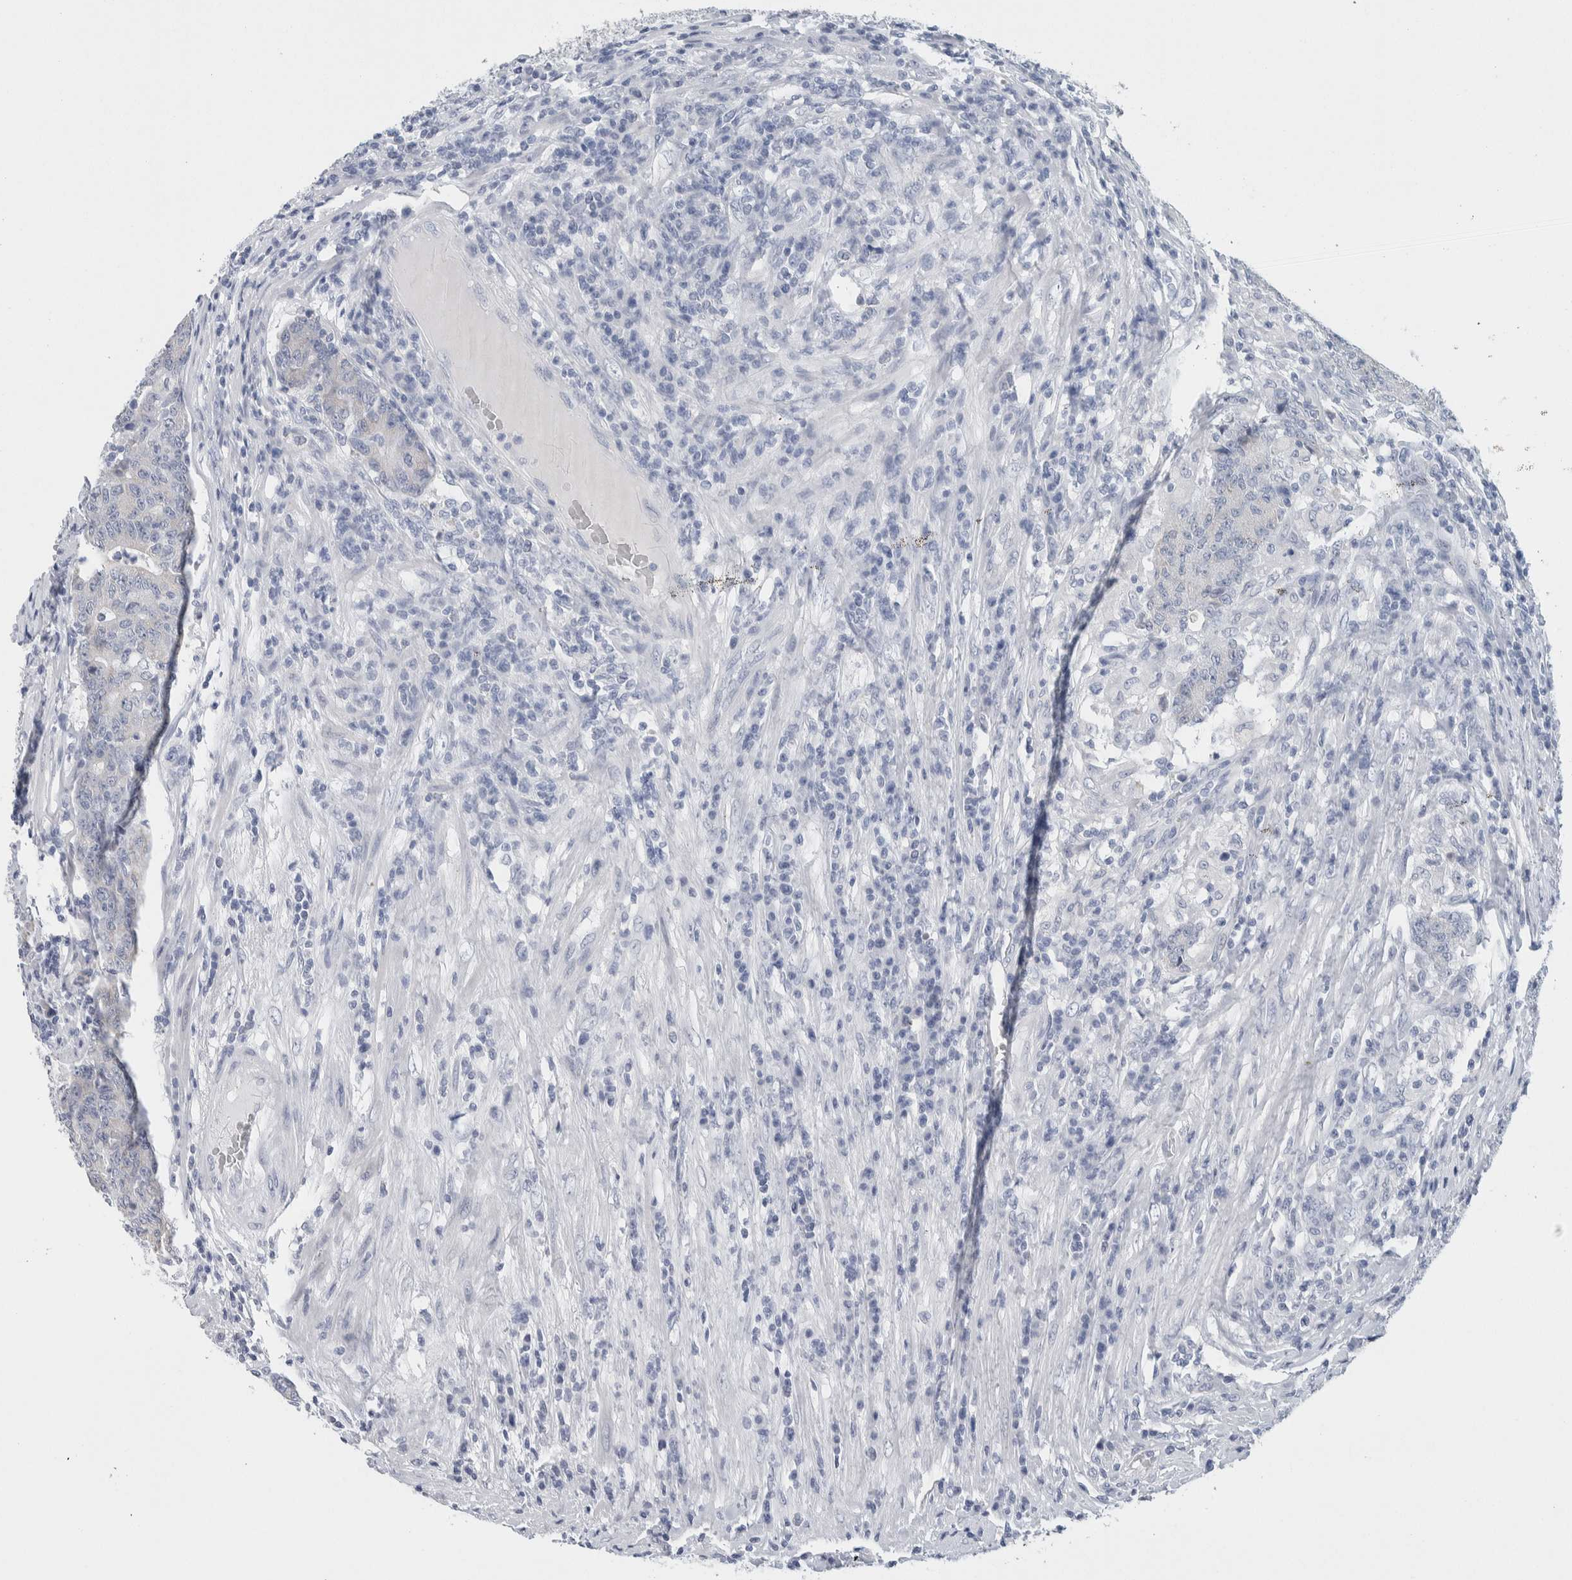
{"staining": {"intensity": "negative", "quantity": "none", "location": "none"}, "tissue": "colorectal cancer", "cell_type": "Tumor cells", "image_type": "cancer", "snomed": [{"axis": "morphology", "description": "Normal tissue, NOS"}, {"axis": "morphology", "description": "Adenocarcinoma, NOS"}, {"axis": "topography", "description": "Colon"}], "caption": "High power microscopy micrograph of an immunohistochemistry (IHC) micrograph of colorectal cancer, revealing no significant expression in tumor cells.", "gene": "SCN2A", "patient": {"sex": "female", "age": 75}}